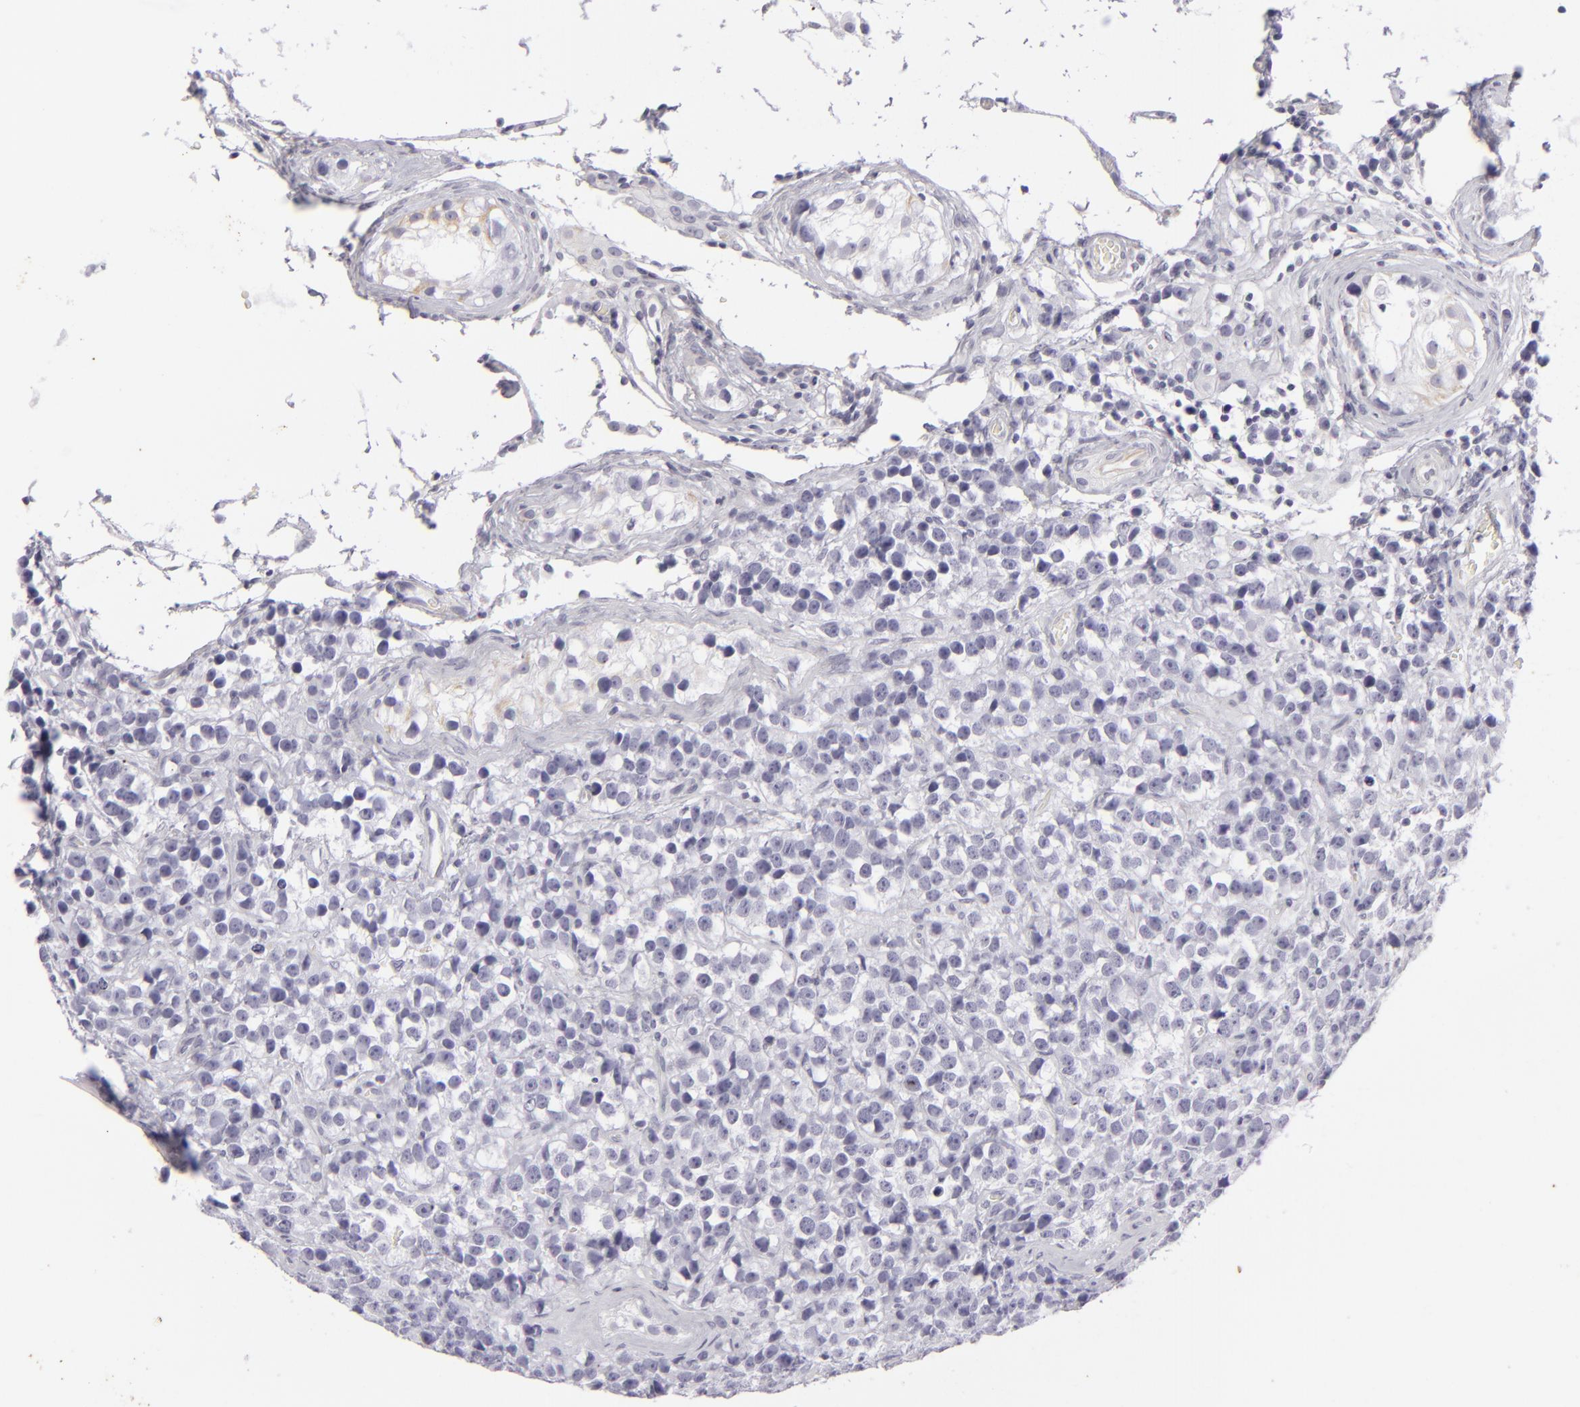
{"staining": {"intensity": "negative", "quantity": "none", "location": "none"}, "tissue": "testis cancer", "cell_type": "Tumor cells", "image_type": "cancer", "snomed": [{"axis": "morphology", "description": "Seminoma, NOS"}, {"axis": "topography", "description": "Testis"}], "caption": "Testis cancer was stained to show a protein in brown. There is no significant positivity in tumor cells.", "gene": "KRT1", "patient": {"sex": "male", "age": 25}}